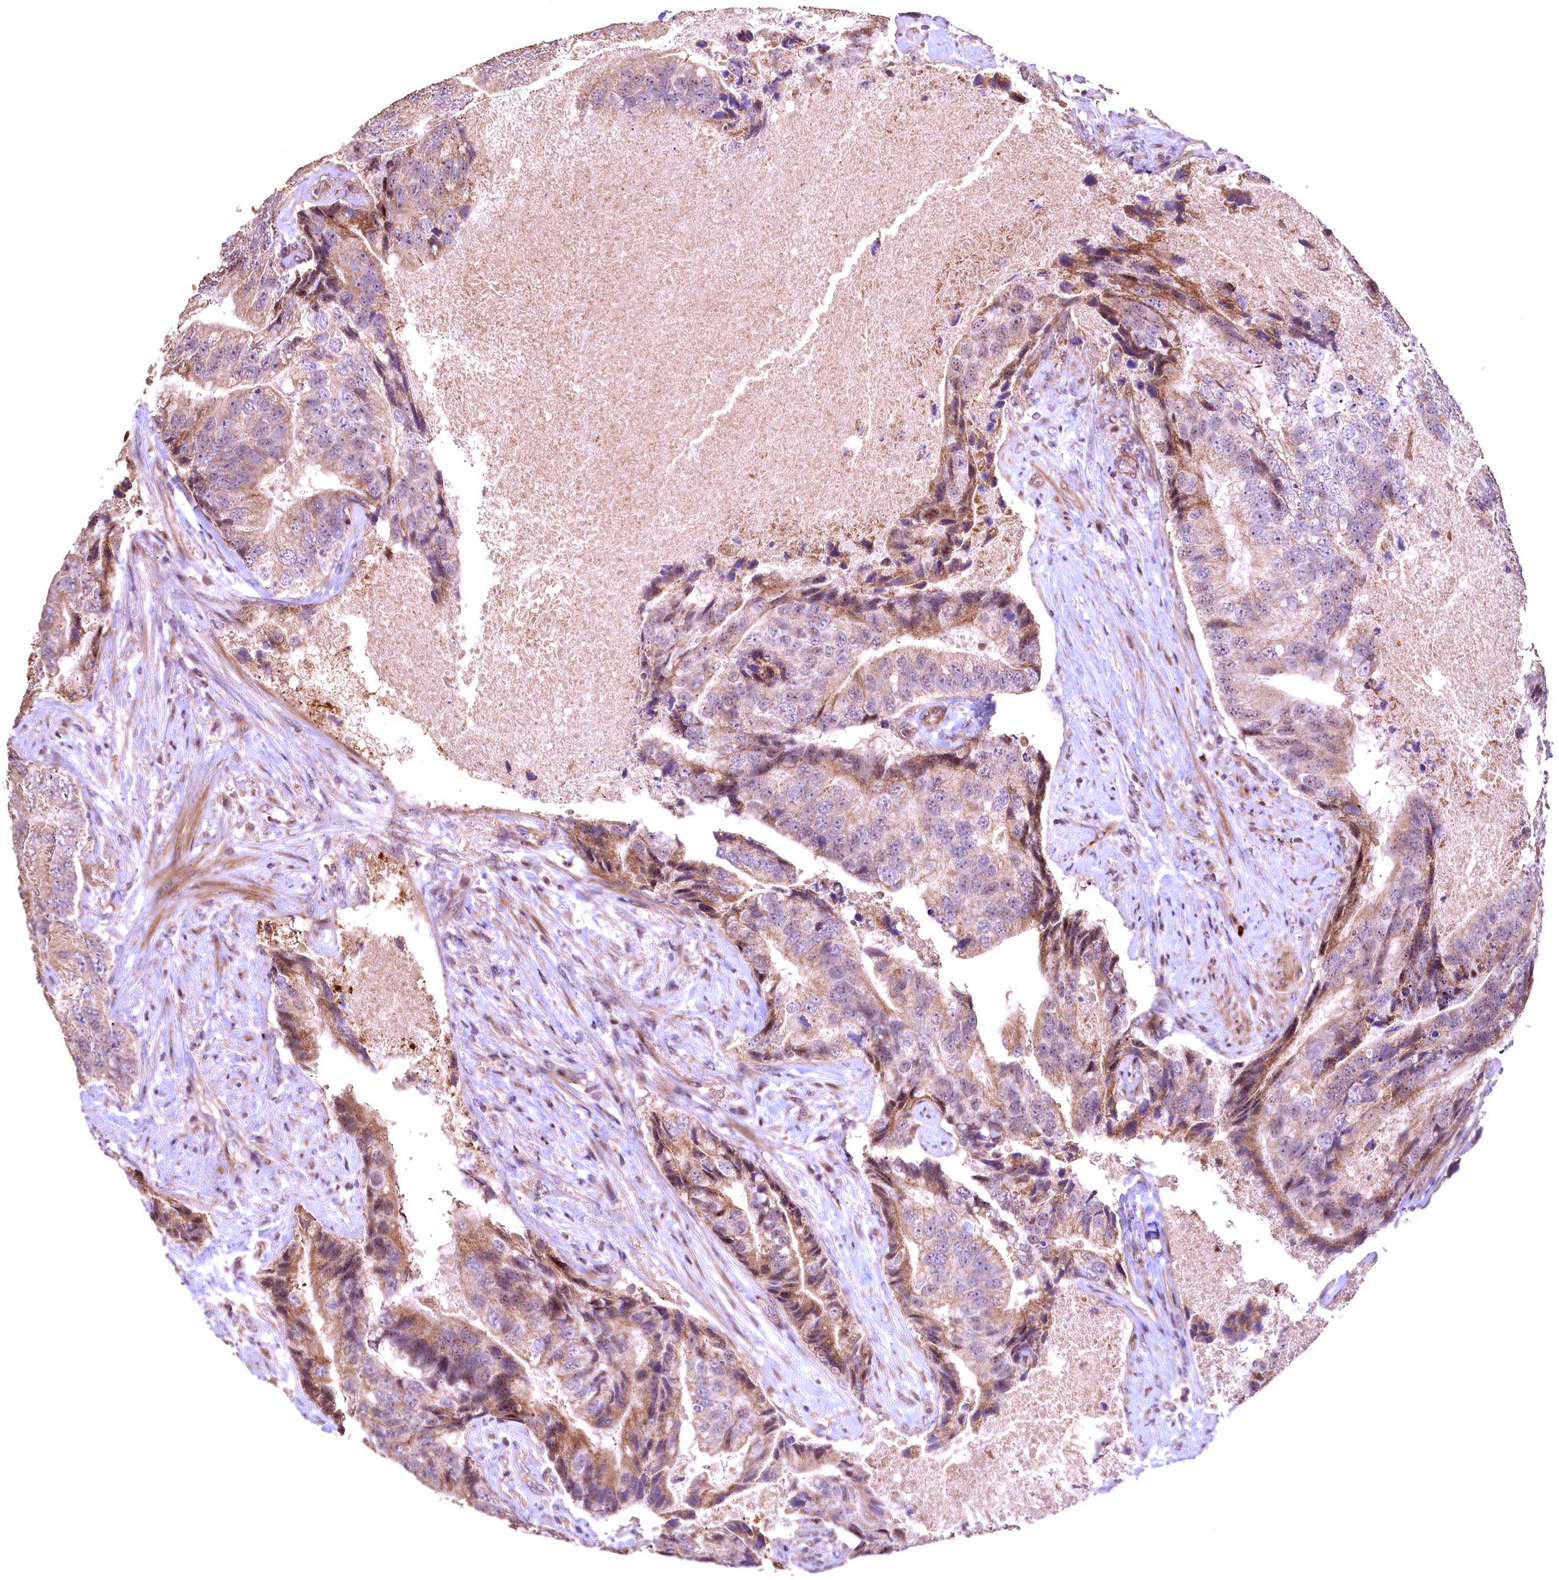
{"staining": {"intensity": "moderate", "quantity": "25%-75%", "location": "cytoplasmic/membranous"}, "tissue": "prostate cancer", "cell_type": "Tumor cells", "image_type": "cancer", "snomed": [{"axis": "morphology", "description": "Adenocarcinoma, High grade"}, {"axis": "topography", "description": "Prostate"}], "caption": "IHC photomicrograph of neoplastic tissue: human prostate cancer stained using immunohistochemistry displays medium levels of moderate protein expression localized specifically in the cytoplasmic/membranous of tumor cells, appearing as a cytoplasmic/membranous brown color.", "gene": "FUZ", "patient": {"sex": "male", "age": 70}}